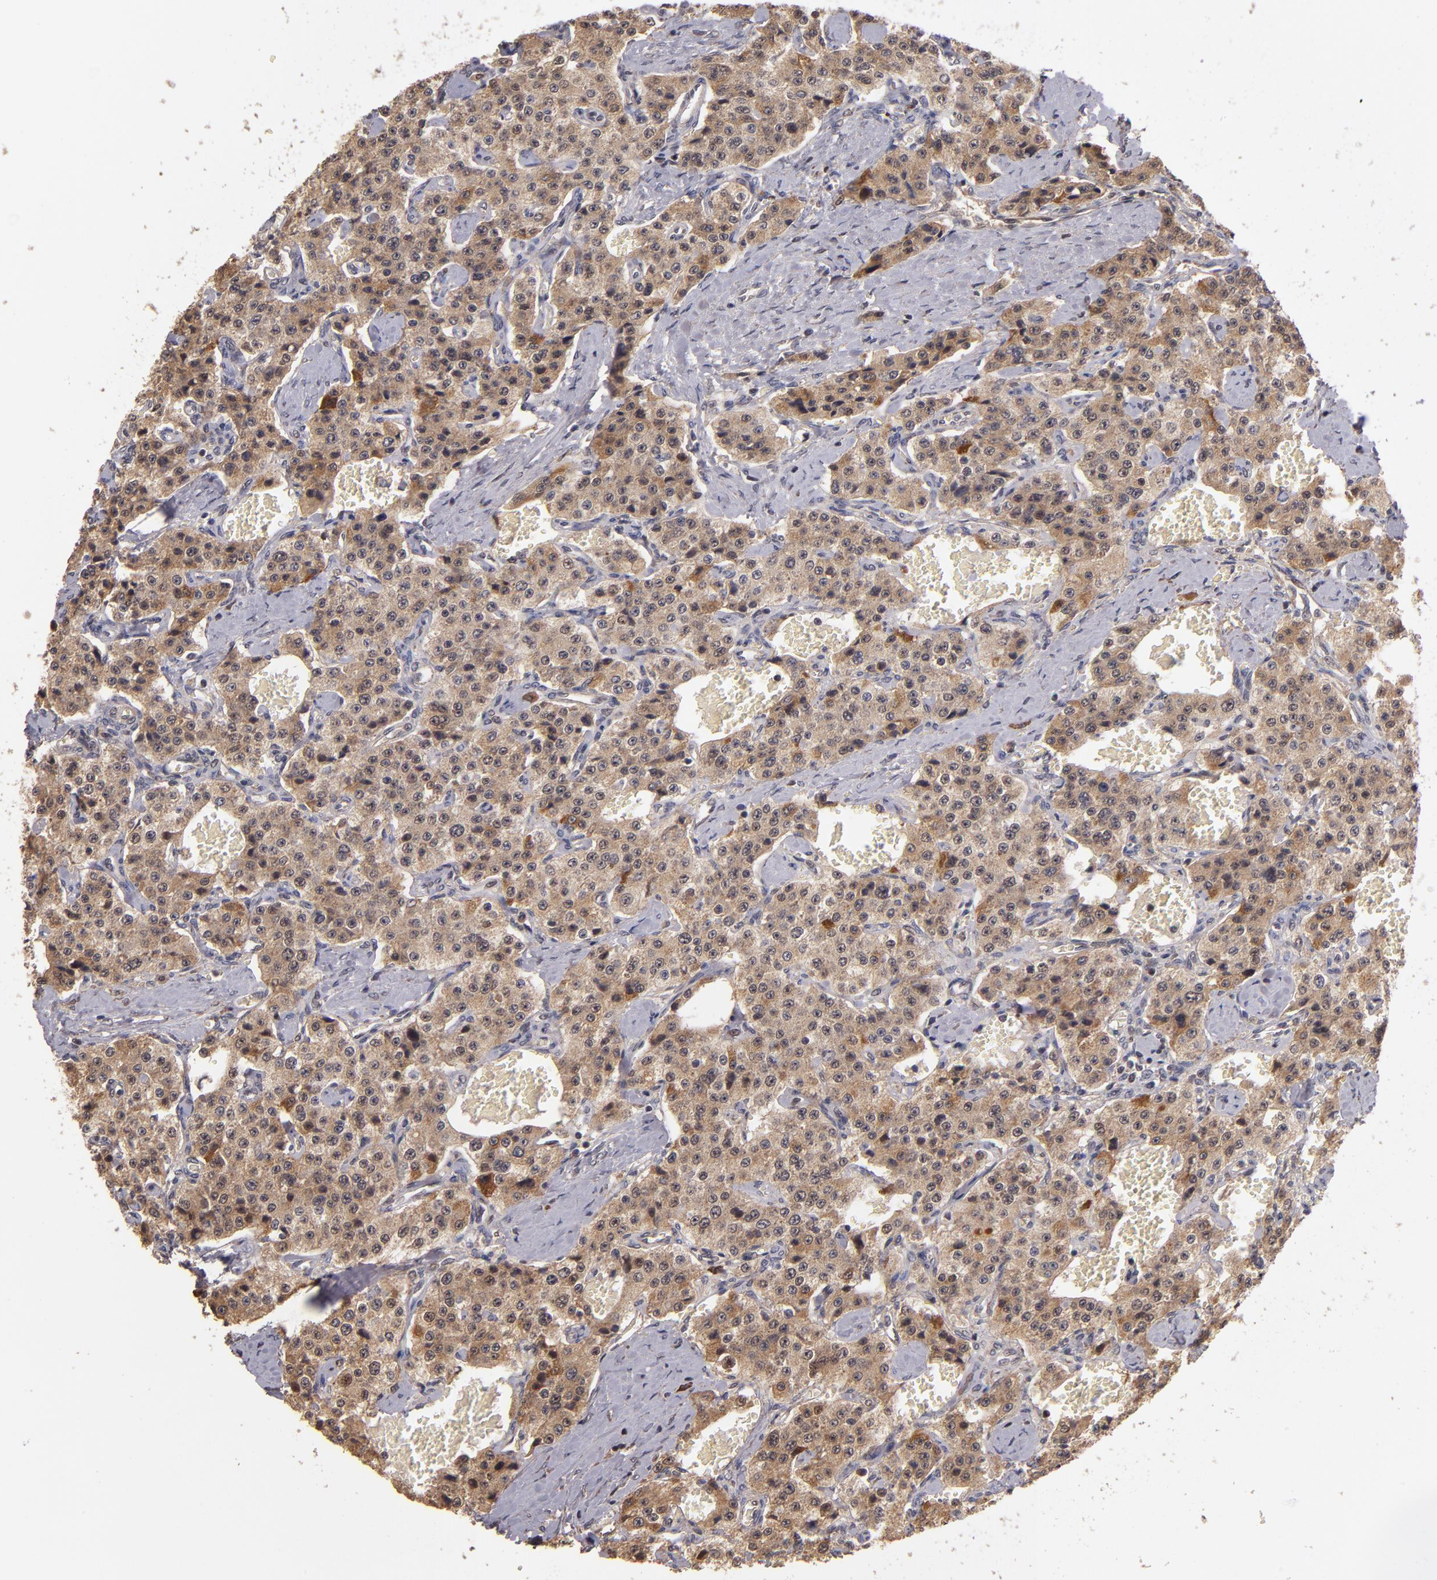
{"staining": {"intensity": "moderate", "quantity": ">75%", "location": "cytoplasmic/membranous"}, "tissue": "carcinoid", "cell_type": "Tumor cells", "image_type": "cancer", "snomed": [{"axis": "morphology", "description": "Carcinoid, malignant, NOS"}, {"axis": "topography", "description": "Small intestine"}], "caption": "This histopathology image shows immunohistochemistry staining of carcinoid, with medium moderate cytoplasmic/membranous staining in about >75% of tumor cells.", "gene": "ABHD12B", "patient": {"sex": "male", "age": 52}}